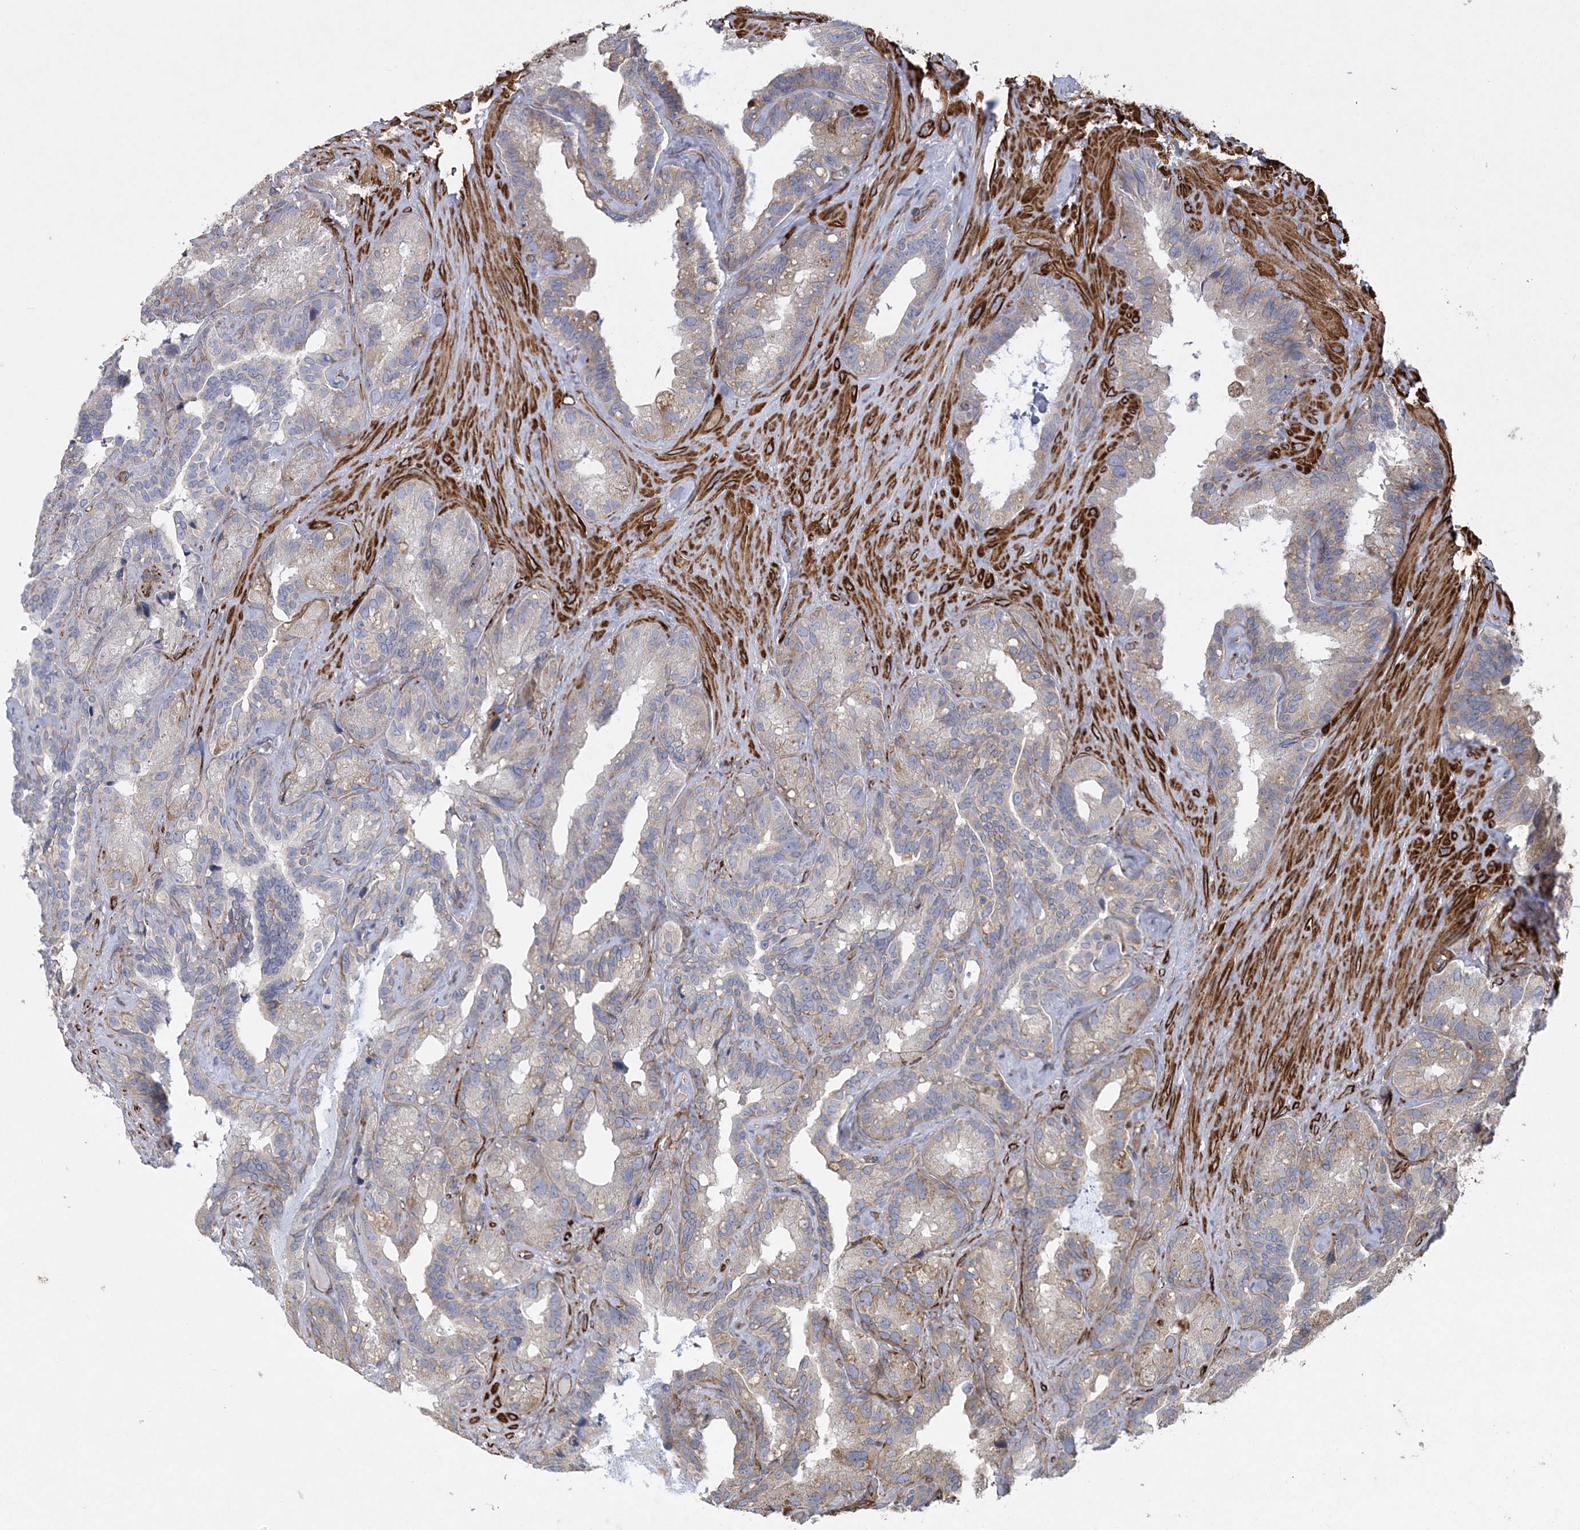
{"staining": {"intensity": "weak", "quantity": "25%-75%", "location": "cytoplasmic/membranous"}, "tissue": "seminal vesicle", "cell_type": "Glandular cells", "image_type": "normal", "snomed": [{"axis": "morphology", "description": "Normal tissue, NOS"}, {"axis": "topography", "description": "Prostate"}, {"axis": "topography", "description": "Seminal veicle"}], "caption": "This histopathology image reveals IHC staining of benign seminal vesicle, with low weak cytoplasmic/membranous positivity in about 25%-75% of glandular cells.", "gene": "ARSJ", "patient": {"sex": "male", "age": 68}}